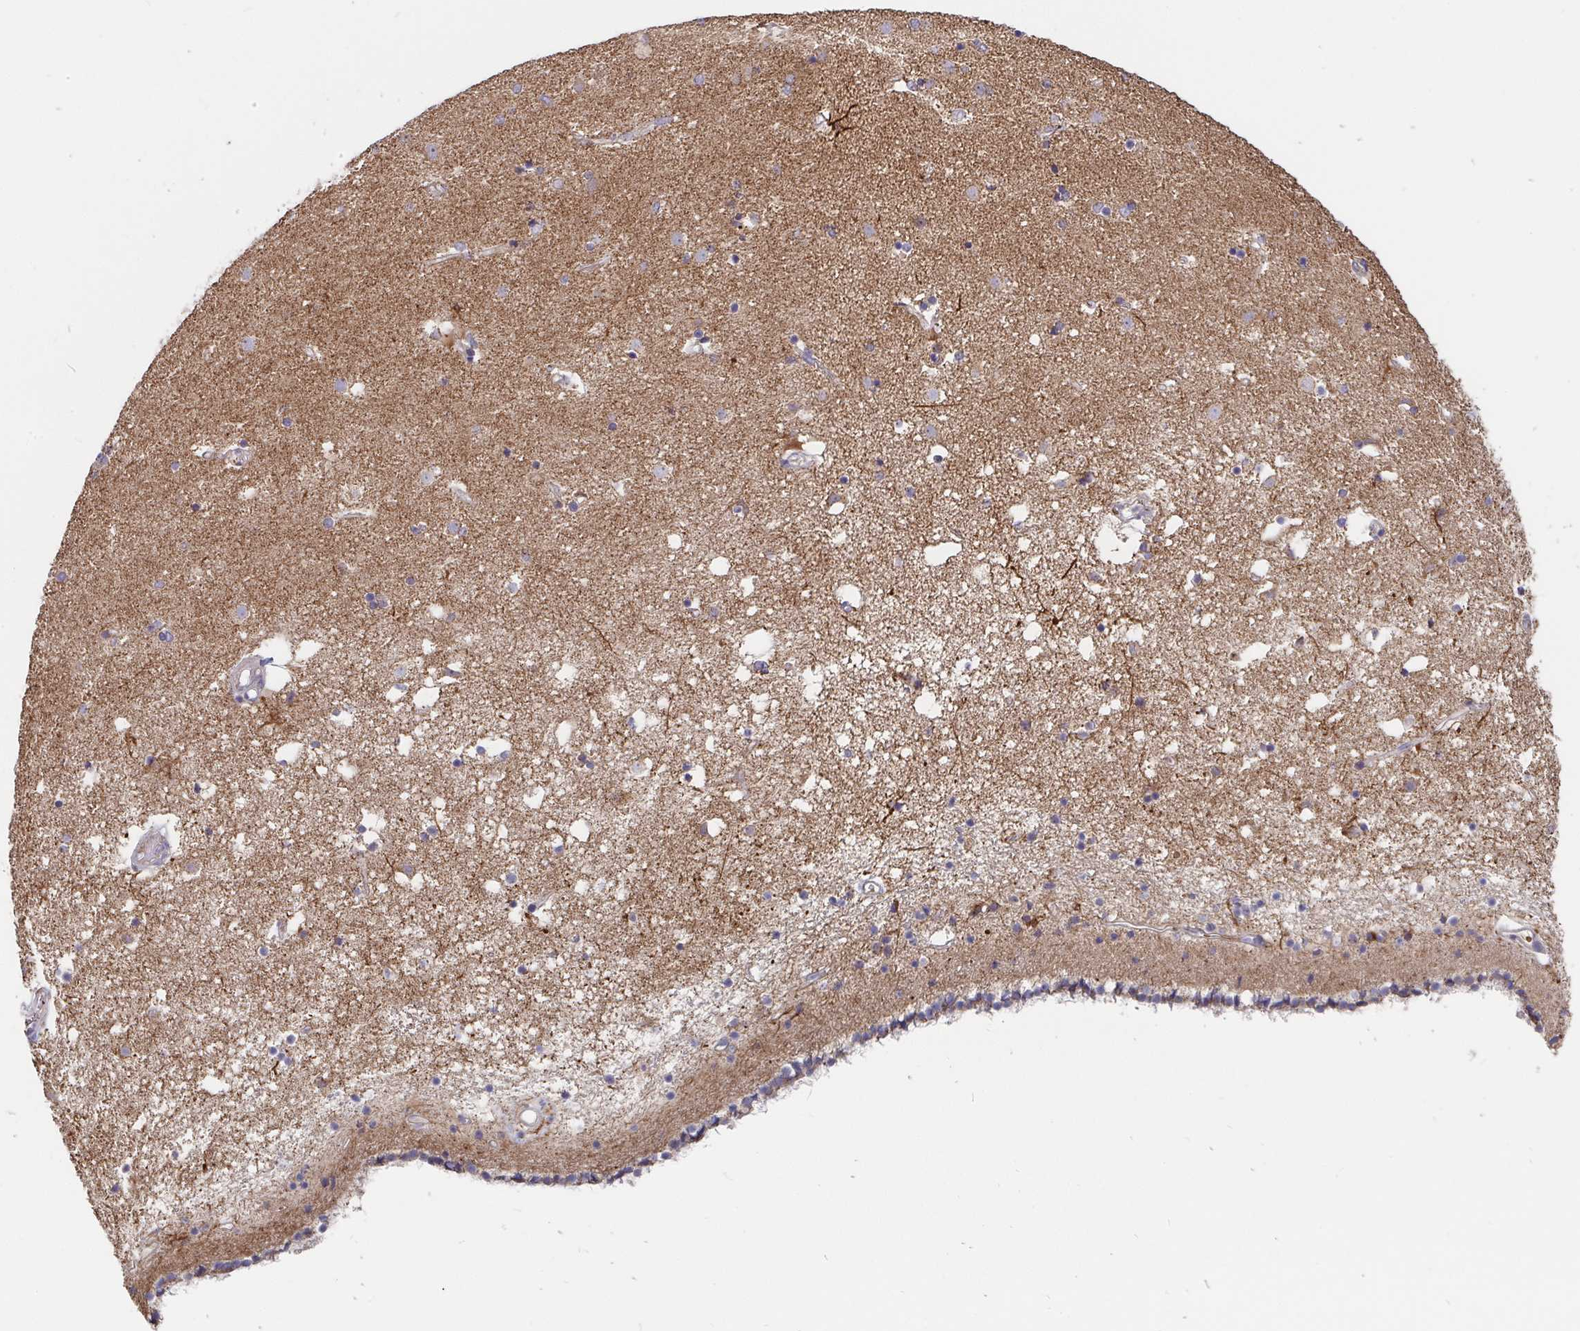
{"staining": {"intensity": "negative", "quantity": "none", "location": "none"}, "tissue": "caudate", "cell_type": "Glial cells", "image_type": "normal", "snomed": [{"axis": "morphology", "description": "Normal tissue, NOS"}, {"axis": "topography", "description": "Lateral ventricle wall"}], "caption": "IHC micrograph of benign human caudate stained for a protein (brown), which reveals no expression in glial cells.", "gene": "PDF", "patient": {"sex": "female", "age": 71}}